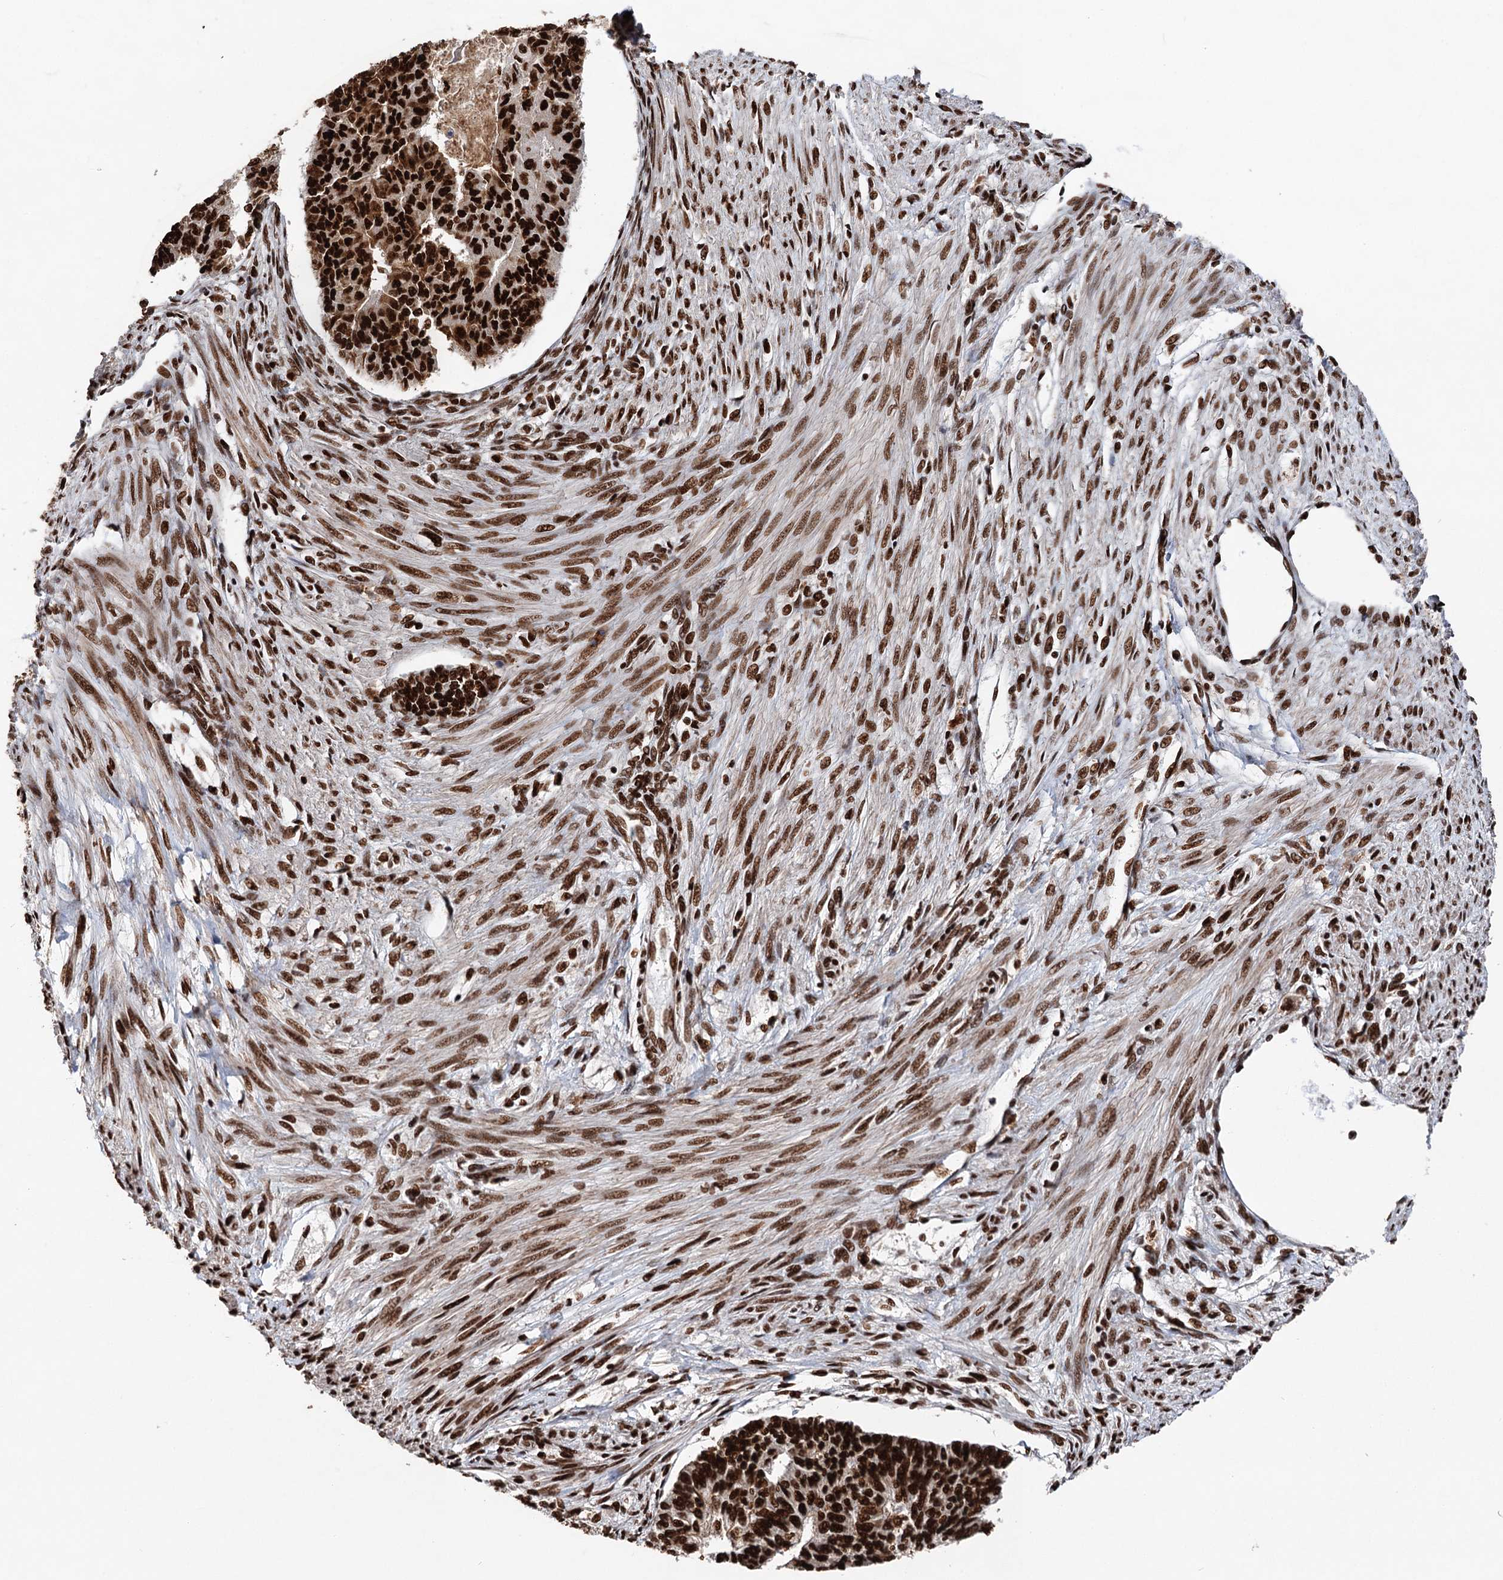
{"staining": {"intensity": "strong", "quantity": ">75%", "location": "nuclear"}, "tissue": "endometrial cancer", "cell_type": "Tumor cells", "image_type": "cancer", "snomed": [{"axis": "morphology", "description": "Adenocarcinoma, NOS"}, {"axis": "topography", "description": "Endometrium"}], "caption": "The histopathology image shows a brown stain indicating the presence of a protein in the nuclear of tumor cells in adenocarcinoma (endometrial).", "gene": "MATR3", "patient": {"sex": "female", "age": 32}}